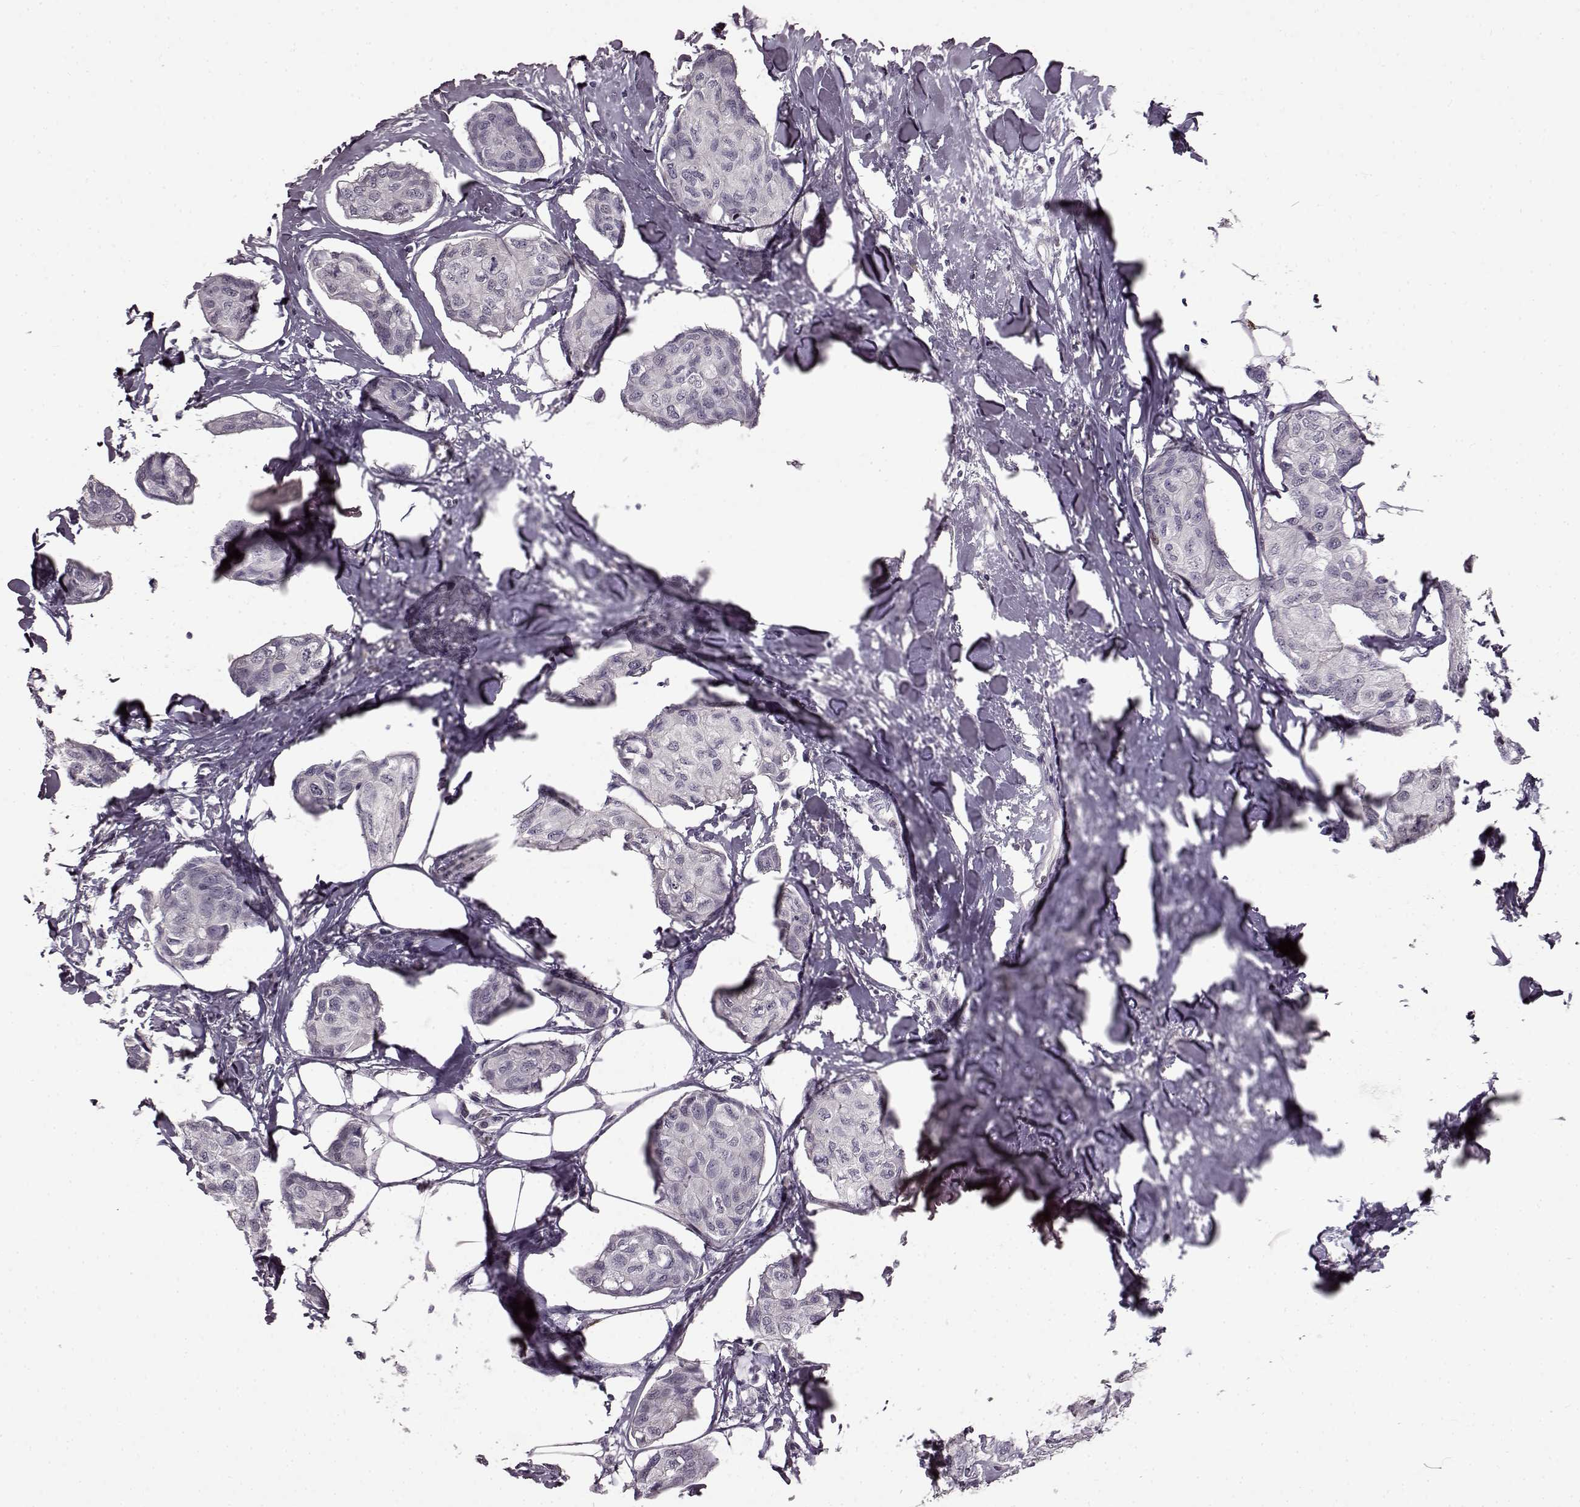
{"staining": {"intensity": "negative", "quantity": "none", "location": "none"}, "tissue": "breast cancer", "cell_type": "Tumor cells", "image_type": "cancer", "snomed": [{"axis": "morphology", "description": "Duct carcinoma"}, {"axis": "topography", "description": "Breast"}], "caption": "There is no significant positivity in tumor cells of breast invasive ductal carcinoma.", "gene": "CNGA3", "patient": {"sex": "female", "age": 80}}